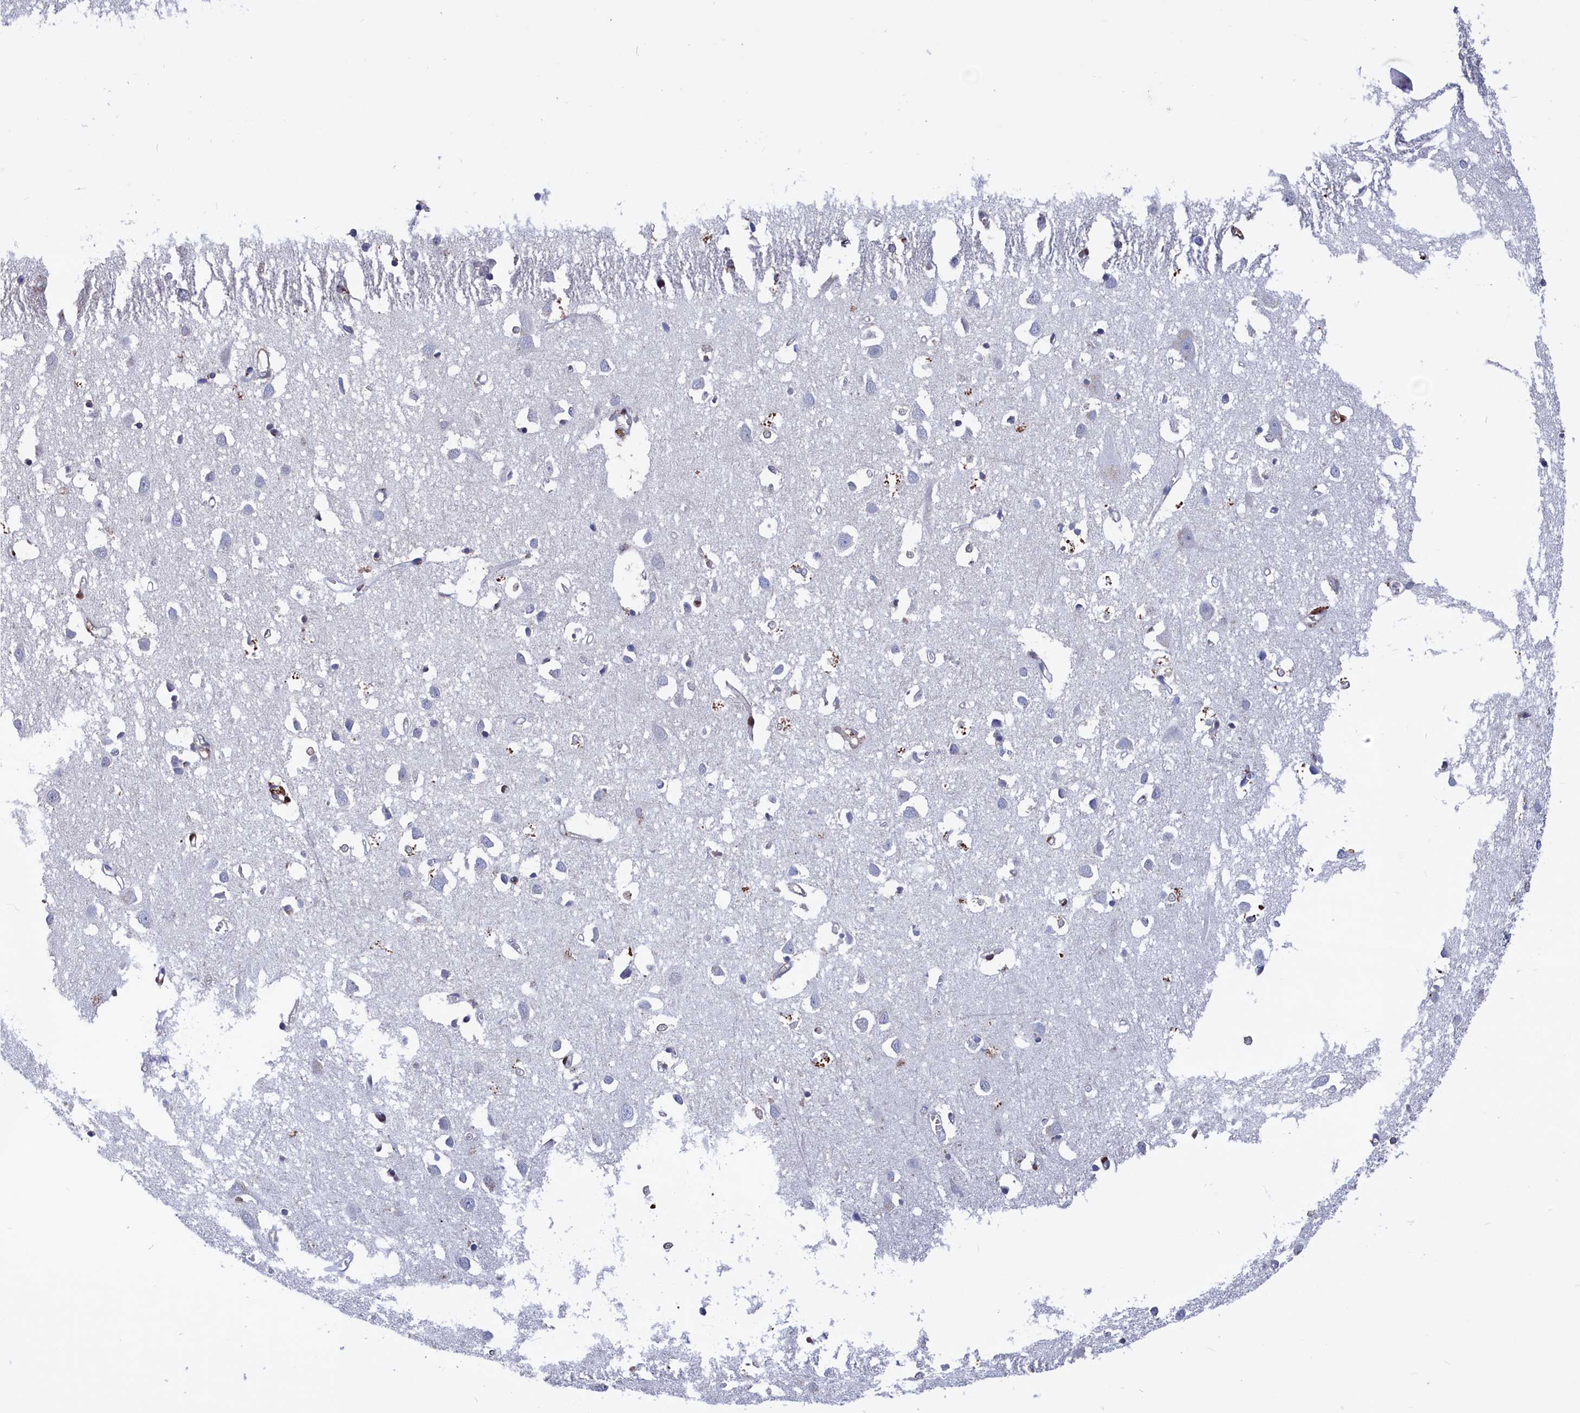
{"staining": {"intensity": "negative", "quantity": "none", "location": "none"}, "tissue": "cerebral cortex", "cell_type": "Endothelial cells", "image_type": "normal", "snomed": [{"axis": "morphology", "description": "Normal tissue, NOS"}, {"axis": "topography", "description": "Cerebral cortex"}], "caption": "Immunohistochemistry (IHC) of unremarkable human cerebral cortex exhibits no expression in endothelial cells.", "gene": "CRIP1", "patient": {"sex": "female", "age": 64}}